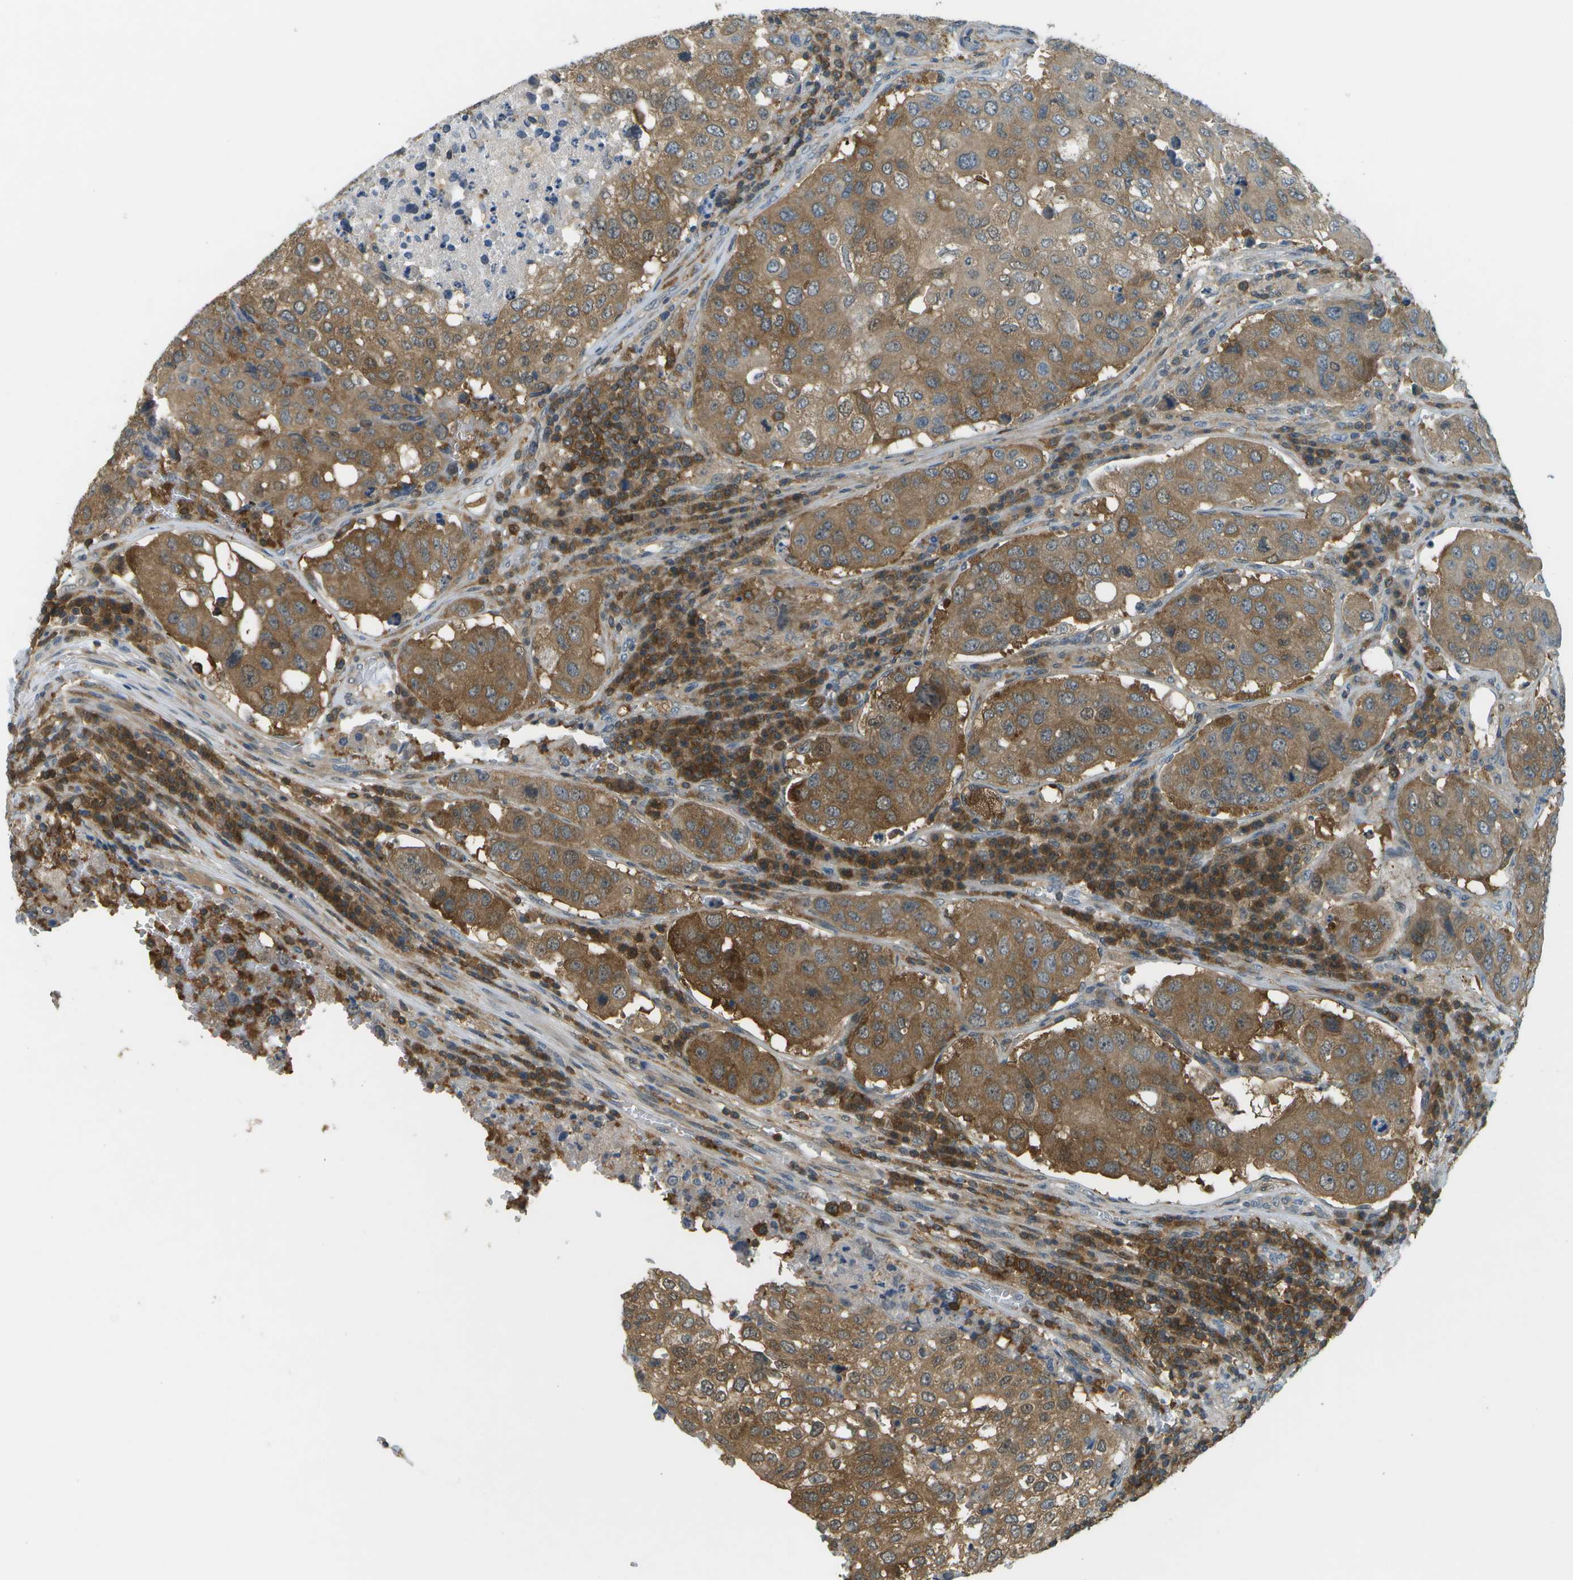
{"staining": {"intensity": "moderate", "quantity": ">75%", "location": "cytoplasmic/membranous"}, "tissue": "urothelial cancer", "cell_type": "Tumor cells", "image_type": "cancer", "snomed": [{"axis": "morphology", "description": "Urothelial carcinoma, High grade"}, {"axis": "topography", "description": "Lymph node"}, {"axis": "topography", "description": "Urinary bladder"}], "caption": "This image displays urothelial cancer stained with immunohistochemistry to label a protein in brown. The cytoplasmic/membranous of tumor cells show moderate positivity for the protein. Nuclei are counter-stained blue.", "gene": "CDH23", "patient": {"sex": "male", "age": 51}}